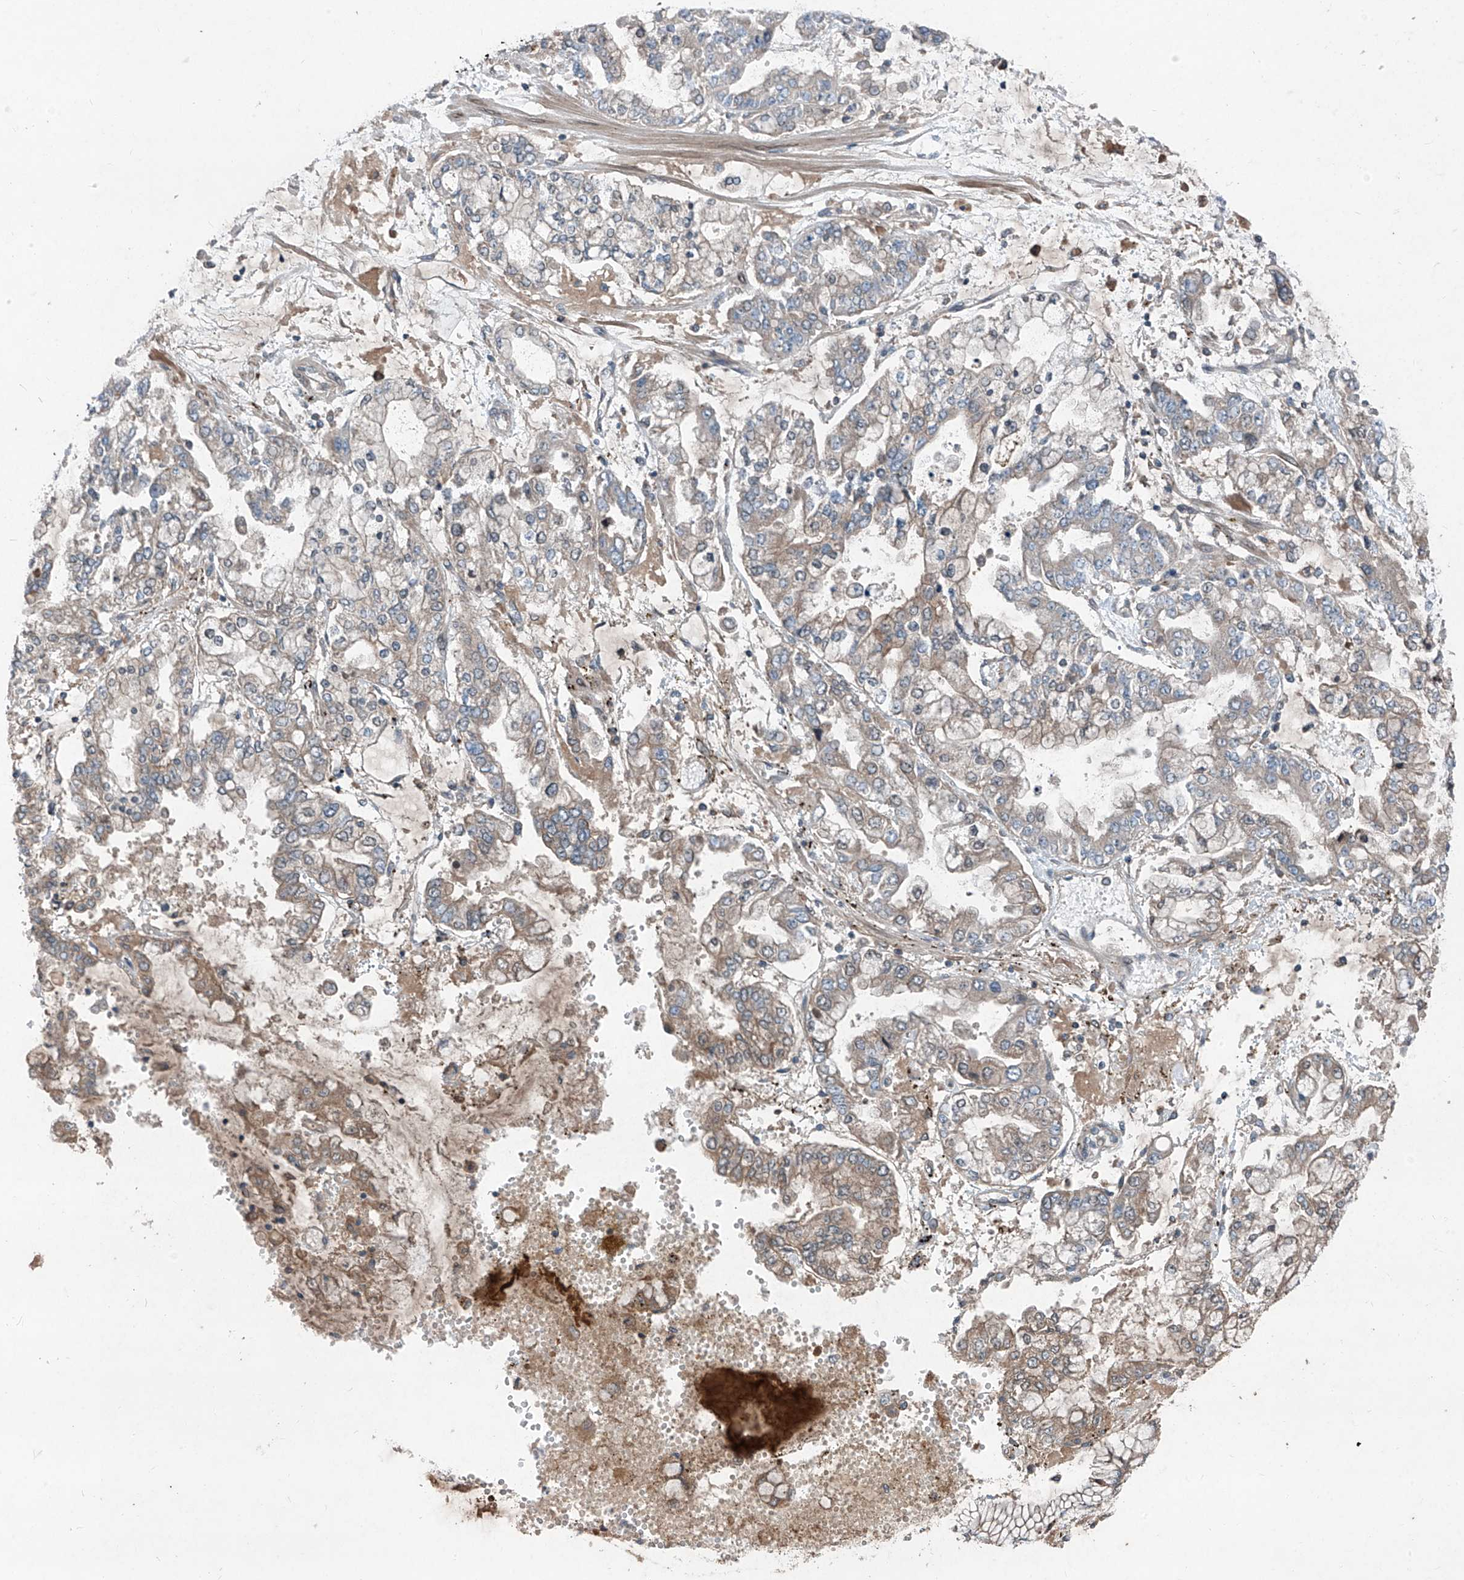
{"staining": {"intensity": "weak", "quantity": "25%-75%", "location": "cytoplasmic/membranous"}, "tissue": "stomach cancer", "cell_type": "Tumor cells", "image_type": "cancer", "snomed": [{"axis": "morphology", "description": "Normal tissue, NOS"}, {"axis": "morphology", "description": "Adenocarcinoma, NOS"}, {"axis": "topography", "description": "Stomach, upper"}, {"axis": "topography", "description": "Stomach"}], "caption": "This is a histology image of immunohistochemistry staining of stomach cancer (adenocarcinoma), which shows weak positivity in the cytoplasmic/membranous of tumor cells.", "gene": "FOXRED2", "patient": {"sex": "male", "age": 76}}